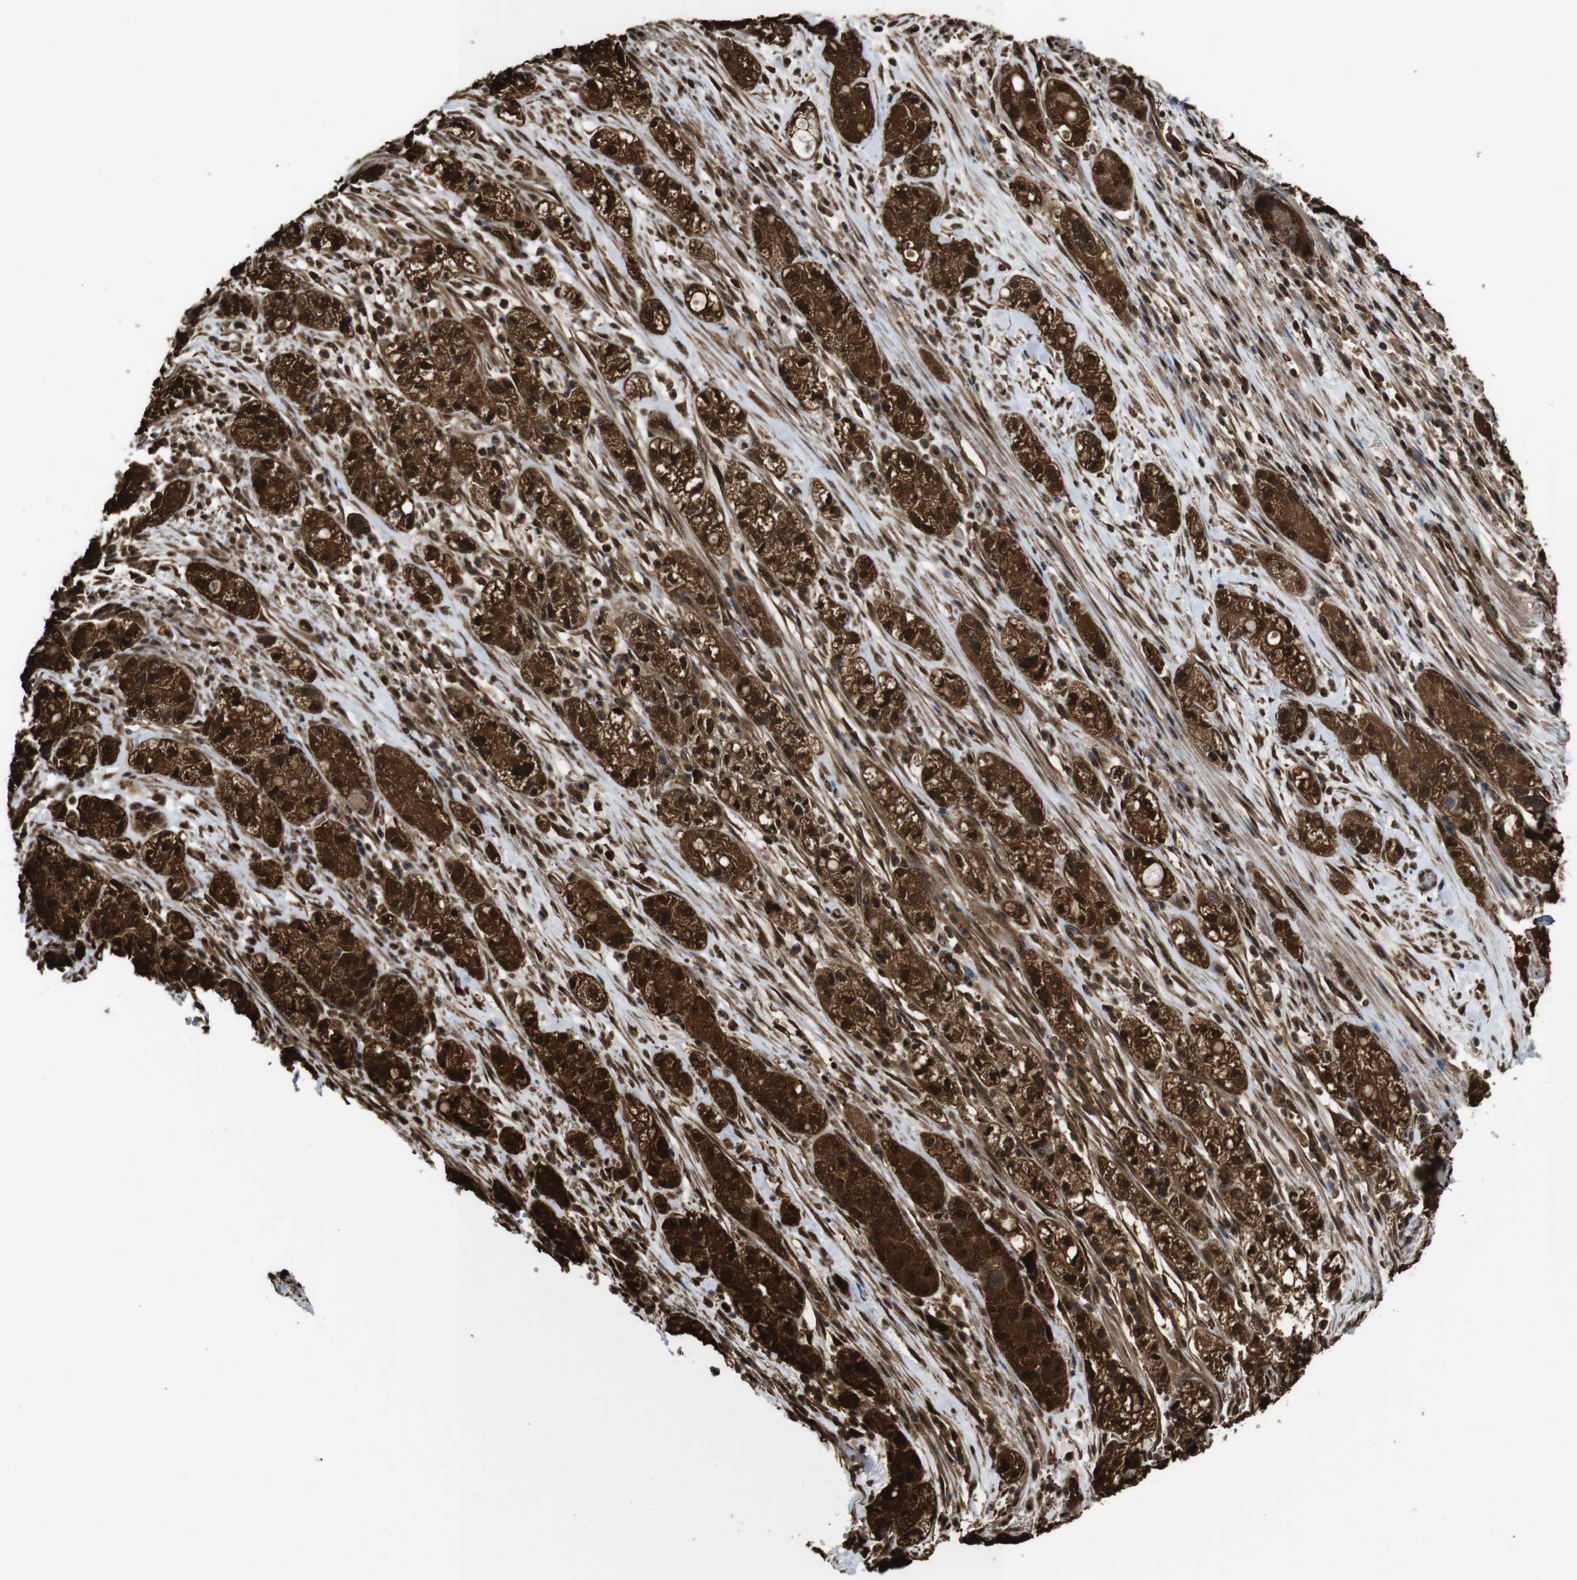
{"staining": {"intensity": "strong", "quantity": ">75%", "location": "cytoplasmic/membranous,nuclear"}, "tissue": "pancreatic cancer", "cell_type": "Tumor cells", "image_type": "cancer", "snomed": [{"axis": "morphology", "description": "Adenocarcinoma, NOS"}, {"axis": "topography", "description": "Pancreas"}], "caption": "Brown immunohistochemical staining in human adenocarcinoma (pancreatic) shows strong cytoplasmic/membranous and nuclear positivity in approximately >75% of tumor cells.", "gene": "VCP", "patient": {"sex": "female", "age": 78}}